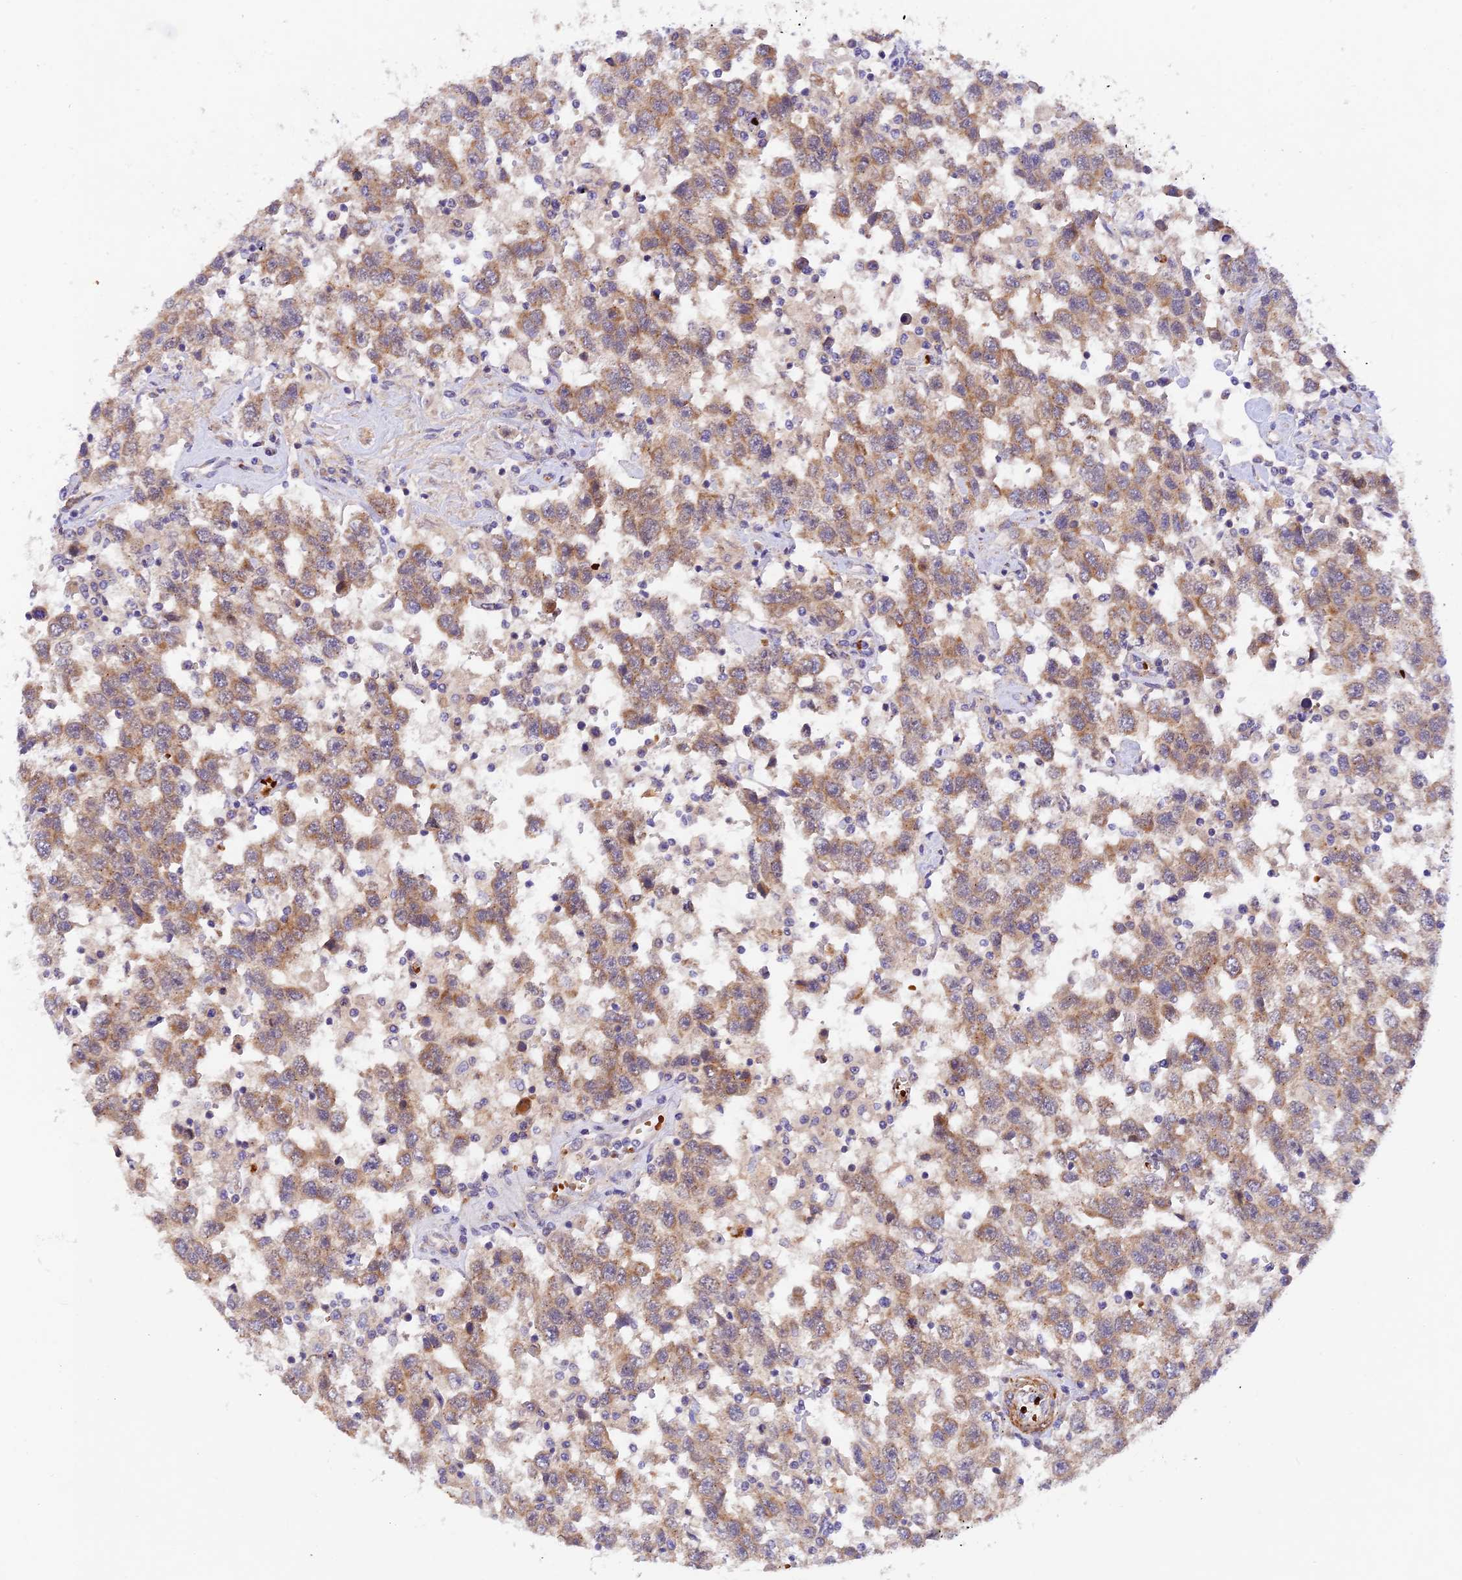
{"staining": {"intensity": "moderate", "quantity": ">75%", "location": "cytoplasmic/membranous"}, "tissue": "testis cancer", "cell_type": "Tumor cells", "image_type": "cancer", "snomed": [{"axis": "morphology", "description": "Seminoma, NOS"}, {"axis": "topography", "description": "Testis"}], "caption": "IHC micrograph of neoplastic tissue: human testis cancer (seminoma) stained using IHC shows medium levels of moderate protein expression localized specifically in the cytoplasmic/membranous of tumor cells, appearing as a cytoplasmic/membranous brown color.", "gene": "WDFY4", "patient": {"sex": "male", "age": 41}}